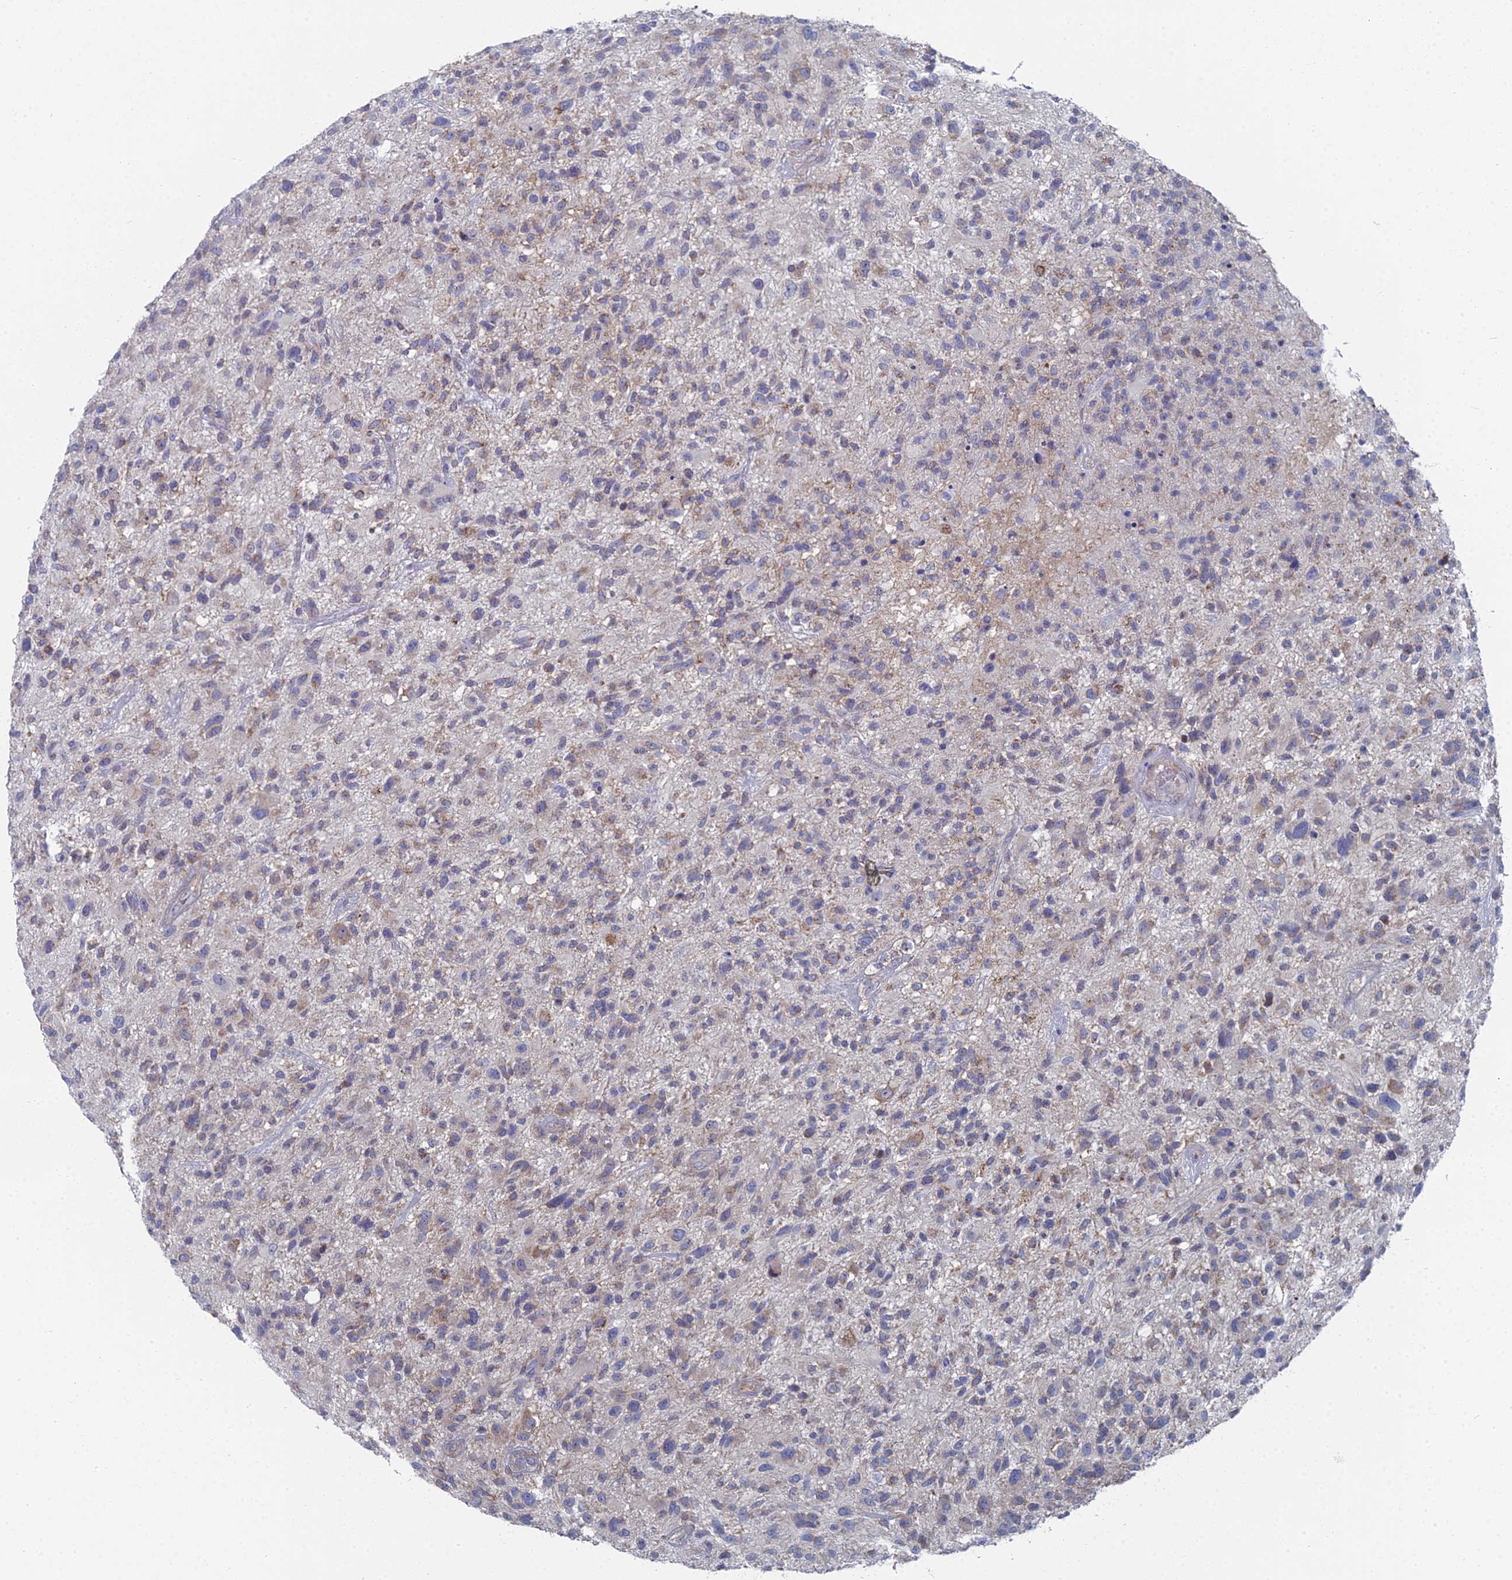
{"staining": {"intensity": "weak", "quantity": "25%-75%", "location": "cytoplasmic/membranous"}, "tissue": "glioma", "cell_type": "Tumor cells", "image_type": "cancer", "snomed": [{"axis": "morphology", "description": "Glioma, malignant, High grade"}, {"axis": "topography", "description": "Brain"}], "caption": "Immunohistochemistry of human glioma displays low levels of weak cytoplasmic/membranous staining in about 25%-75% of tumor cells.", "gene": "CCDC149", "patient": {"sex": "male", "age": 47}}